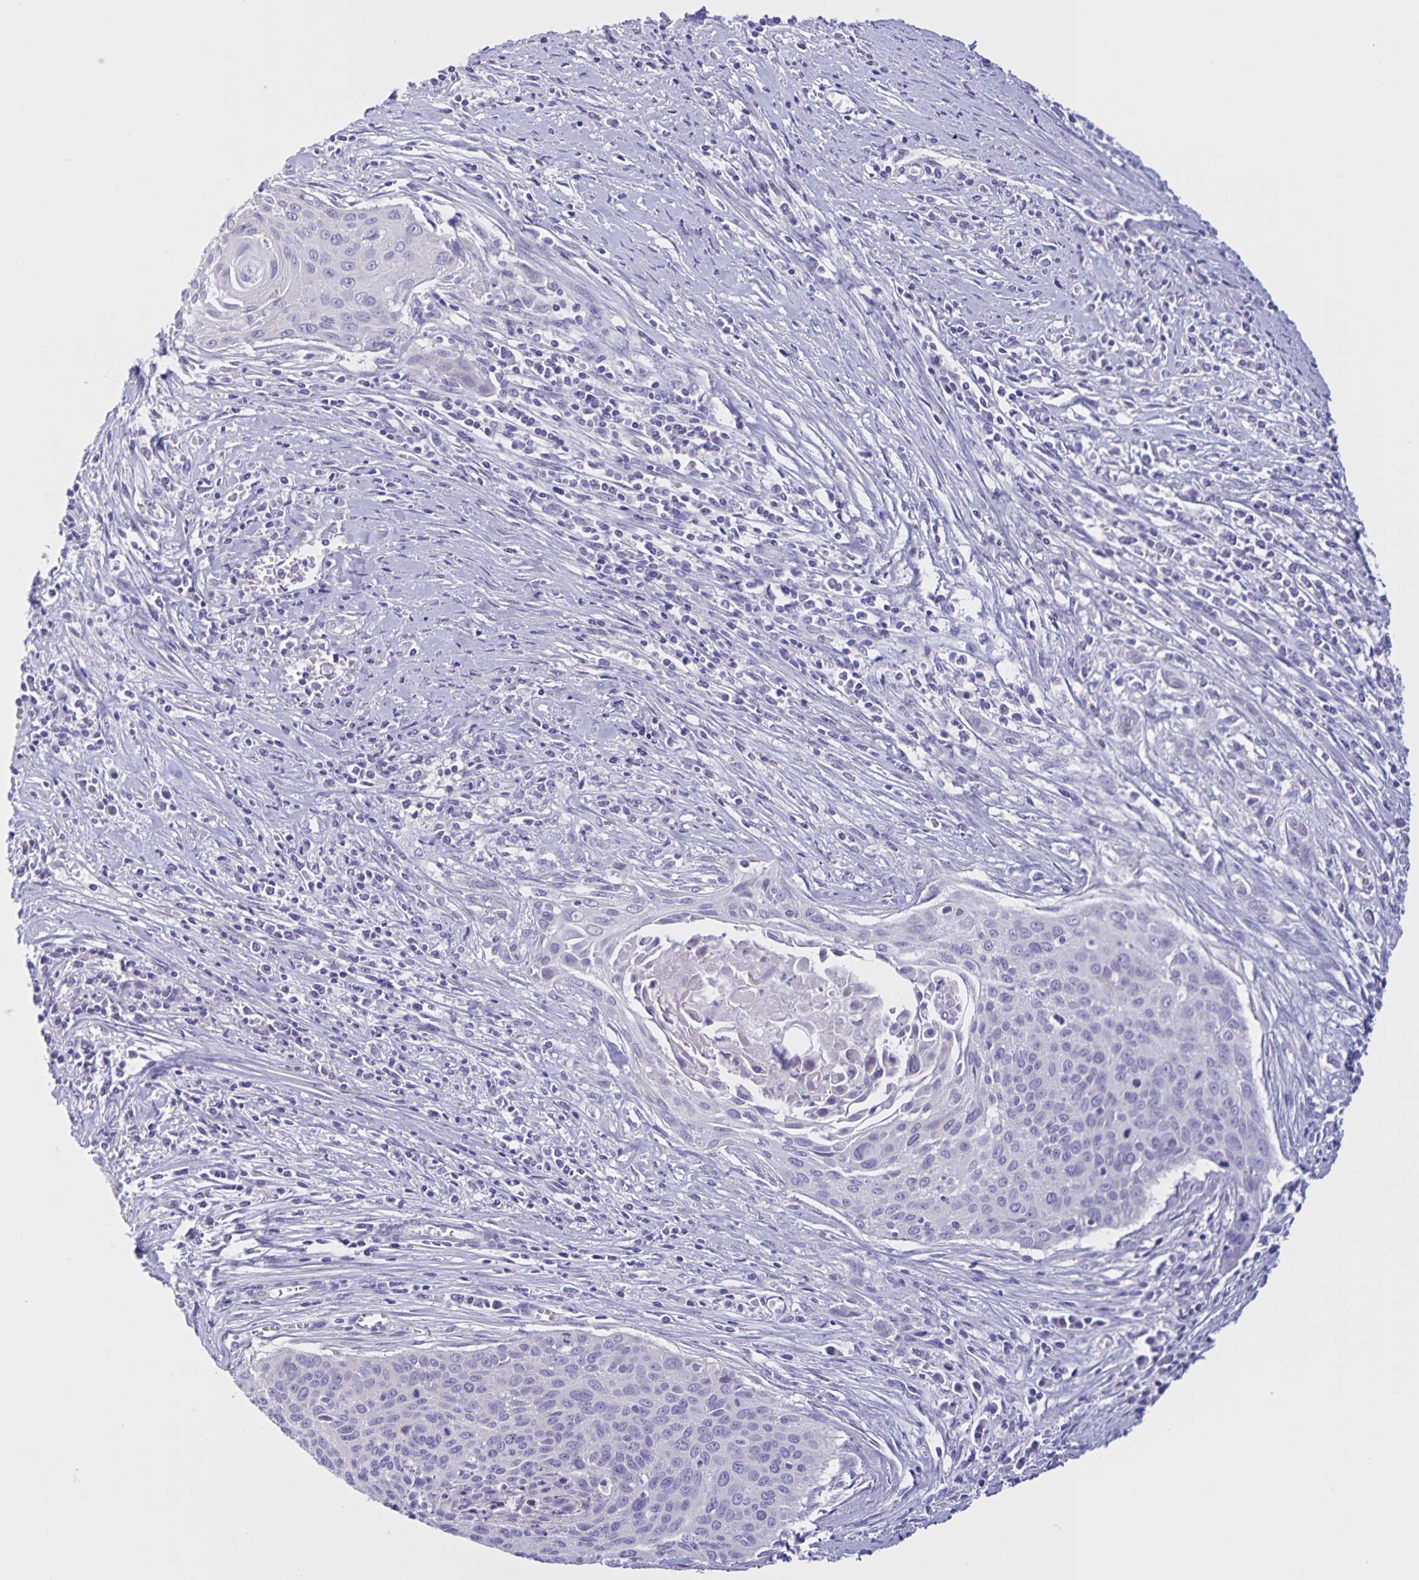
{"staining": {"intensity": "negative", "quantity": "none", "location": "none"}, "tissue": "cervical cancer", "cell_type": "Tumor cells", "image_type": "cancer", "snomed": [{"axis": "morphology", "description": "Squamous cell carcinoma, NOS"}, {"axis": "topography", "description": "Cervix"}], "caption": "An immunohistochemistry (IHC) micrograph of cervical cancer (squamous cell carcinoma) is shown. There is no staining in tumor cells of cervical cancer (squamous cell carcinoma).", "gene": "DMGDH", "patient": {"sex": "female", "age": 55}}